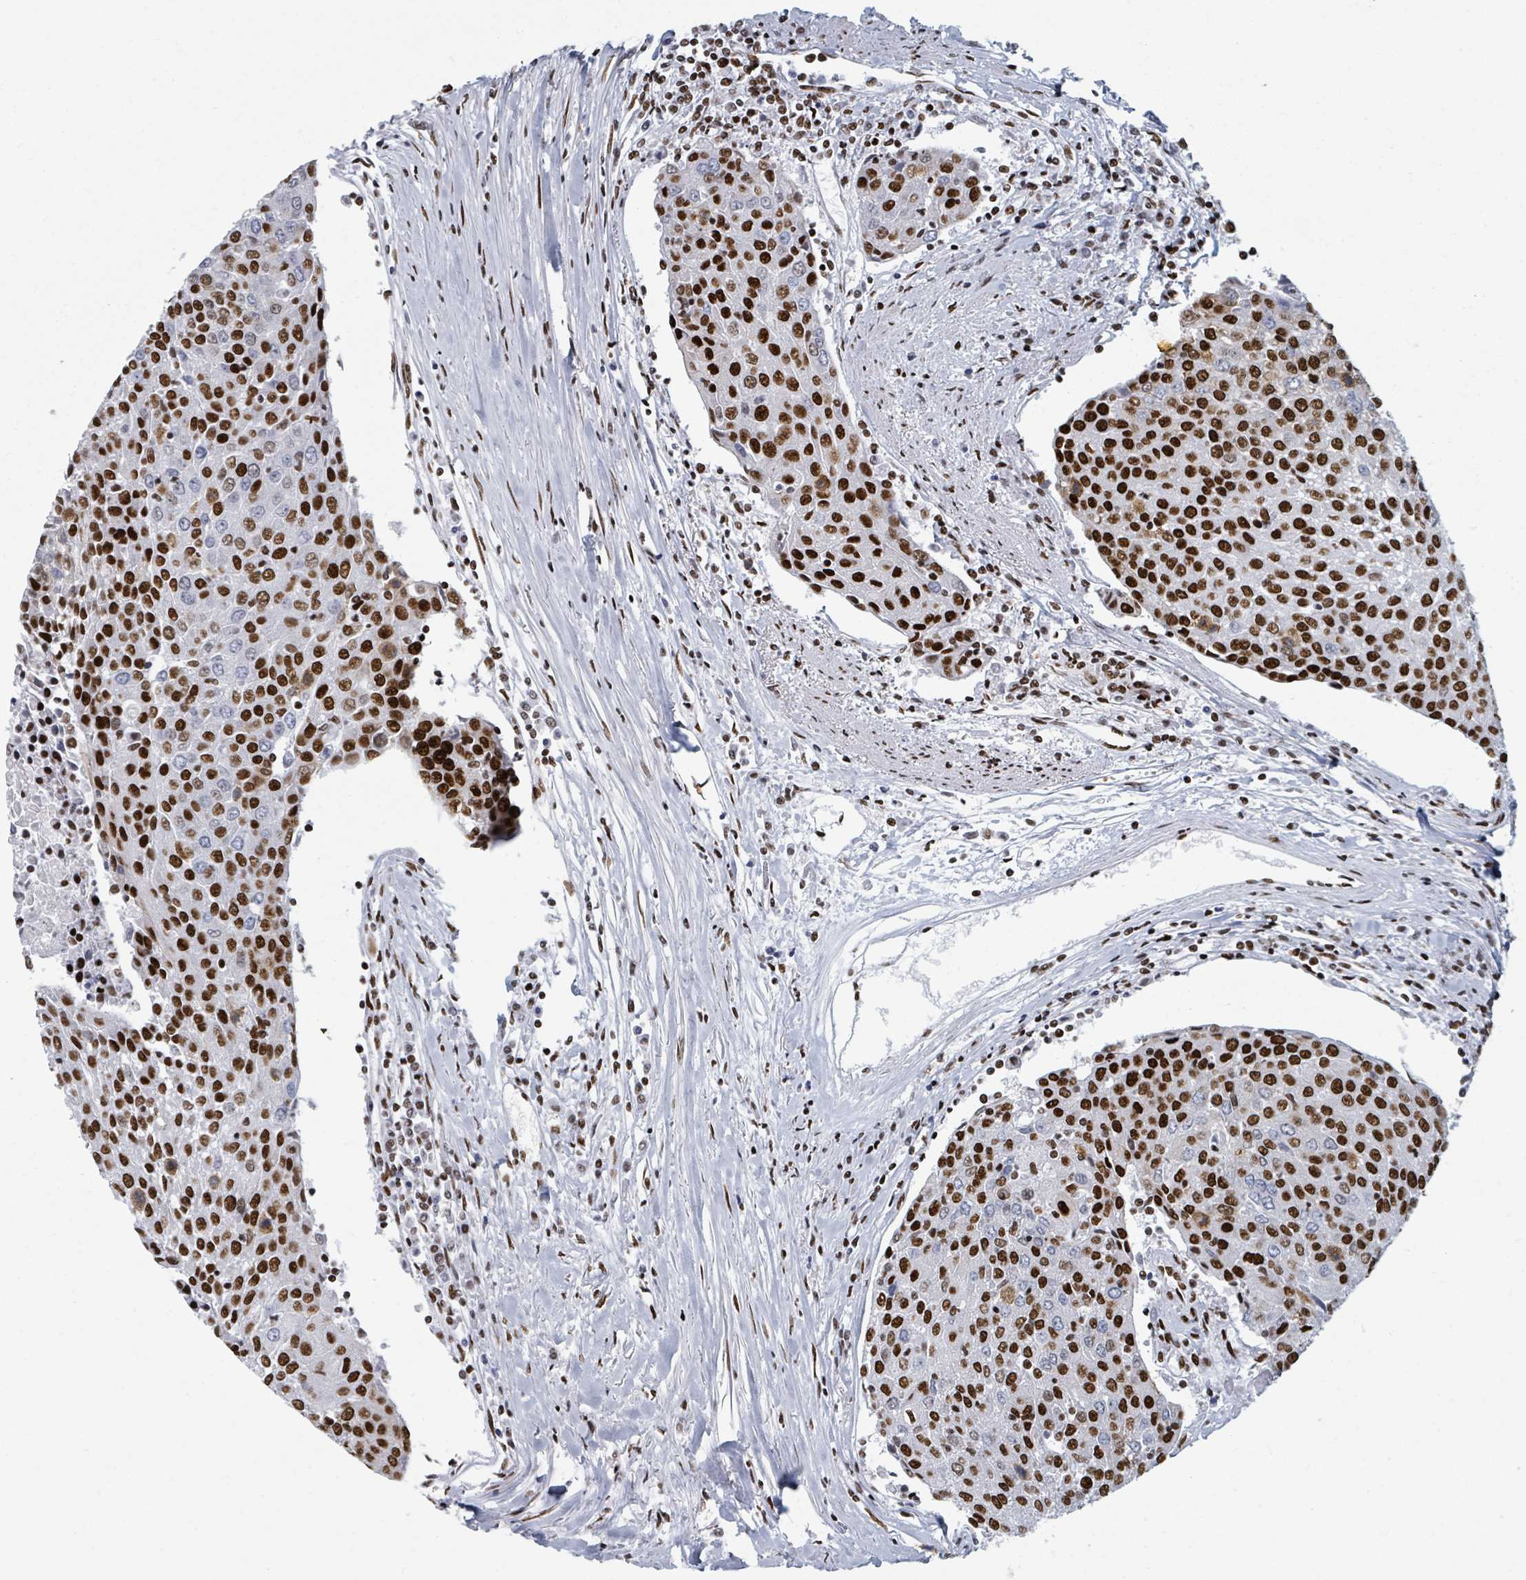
{"staining": {"intensity": "strong", "quantity": ">75%", "location": "nuclear"}, "tissue": "urothelial cancer", "cell_type": "Tumor cells", "image_type": "cancer", "snomed": [{"axis": "morphology", "description": "Urothelial carcinoma, High grade"}, {"axis": "topography", "description": "Urinary bladder"}], "caption": "A brown stain highlights strong nuclear expression of a protein in urothelial carcinoma (high-grade) tumor cells.", "gene": "DHX16", "patient": {"sex": "female", "age": 85}}